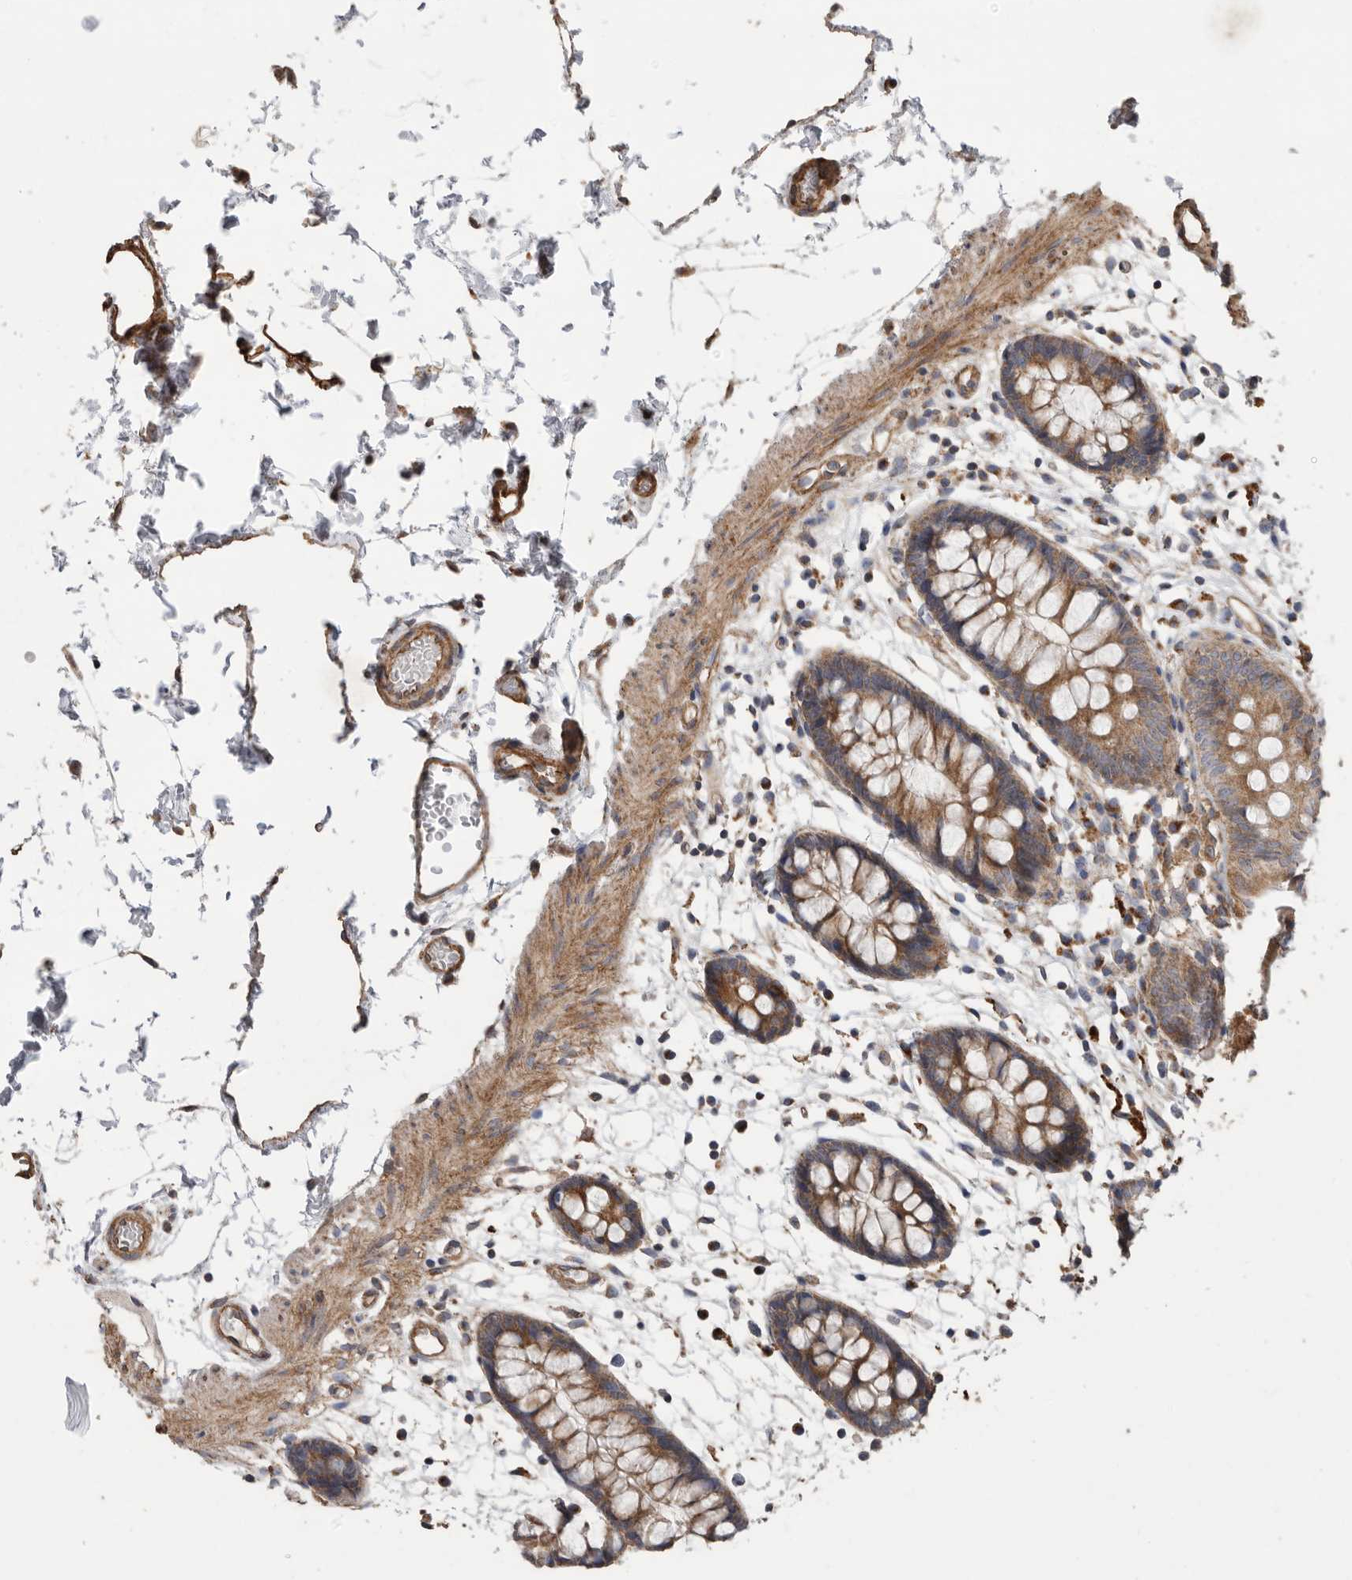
{"staining": {"intensity": "strong", "quantity": ">75%", "location": "cytoplasmic/membranous"}, "tissue": "colon", "cell_type": "Endothelial cells", "image_type": "normal", "snomed": [{"axis": "morphology", "description": "Normal tissue, NOS"}, {"axis": "topography", "description": "Colon"}], "caption": "Immunohistochemical staining of normal colon shows >75% levels of strong cytoplasmic/membranous protein staining in about >75% of endothelial cells. The staining is performed using DAB (3,3'-diaminobenzidine) brown chromogen to label protein expression. The nuclei are counter-stained blue using hematoxylin.", "gene": "PODXL2", "patient": {"sex": "male", "age": 56}}